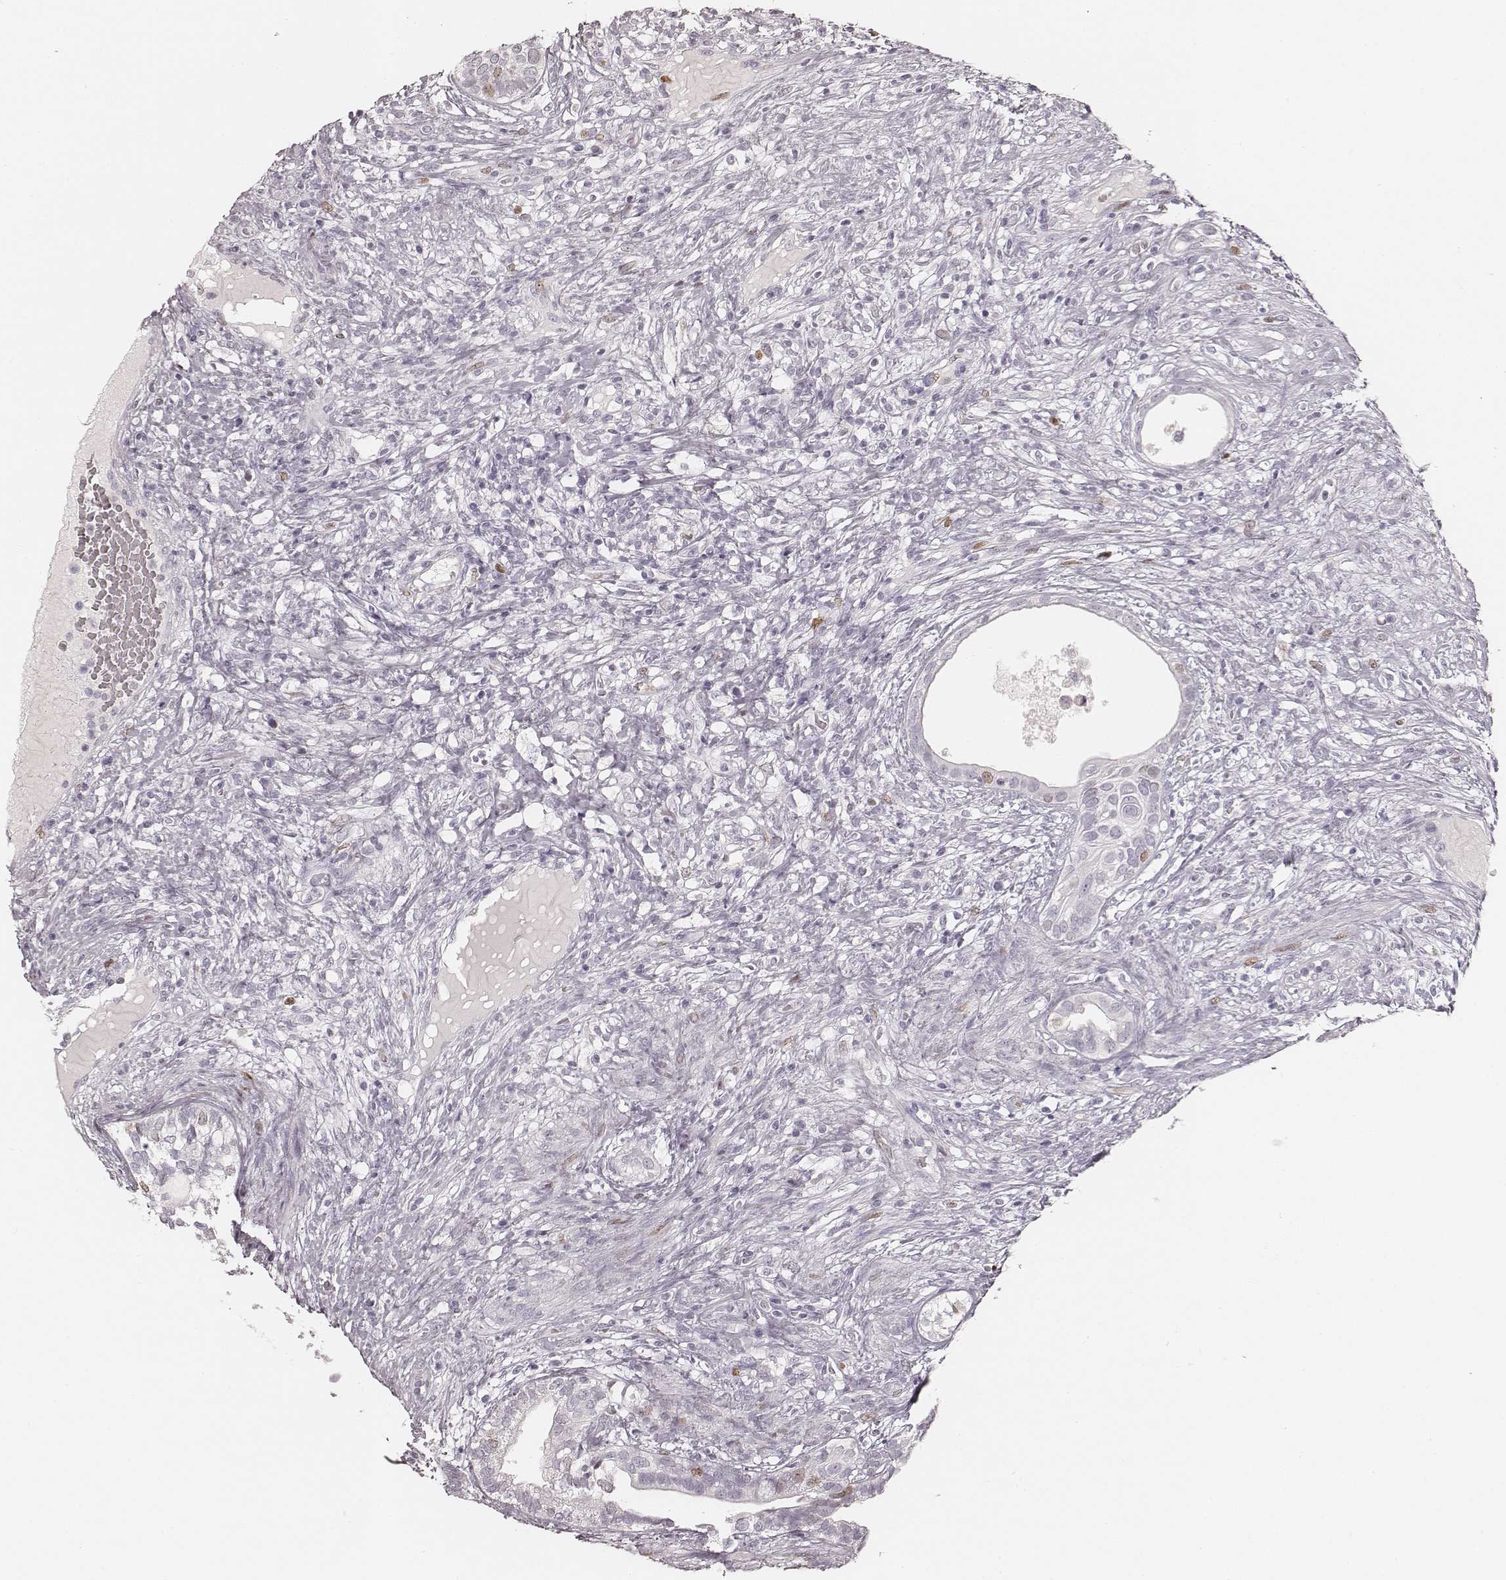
{"staining": {"intensity": "weak", "quantity": ">75%", "location": "nuclear"}, "tissue": "testis cancer", "cell_type": "Tumor cells", "image_type": "cancer", "snomed": [{"axis": "morphology", "description": "Seminoma, NOS"}, {"axis": "morphology", "description": "Carcinoma, Embryonal, NOS"}, {"axis": "topography", "description": "Testis"}], "caption": "The histopathology image shows staining of embryonal carcinoma (testis), revealing weak nuclear protein positivity (brown color) within tumor cells. (brown staining indicates protein expression, while blue staining denotes nuclei).", "gene": "TEX37", "patient": {"sex": "male", "age": 41}}